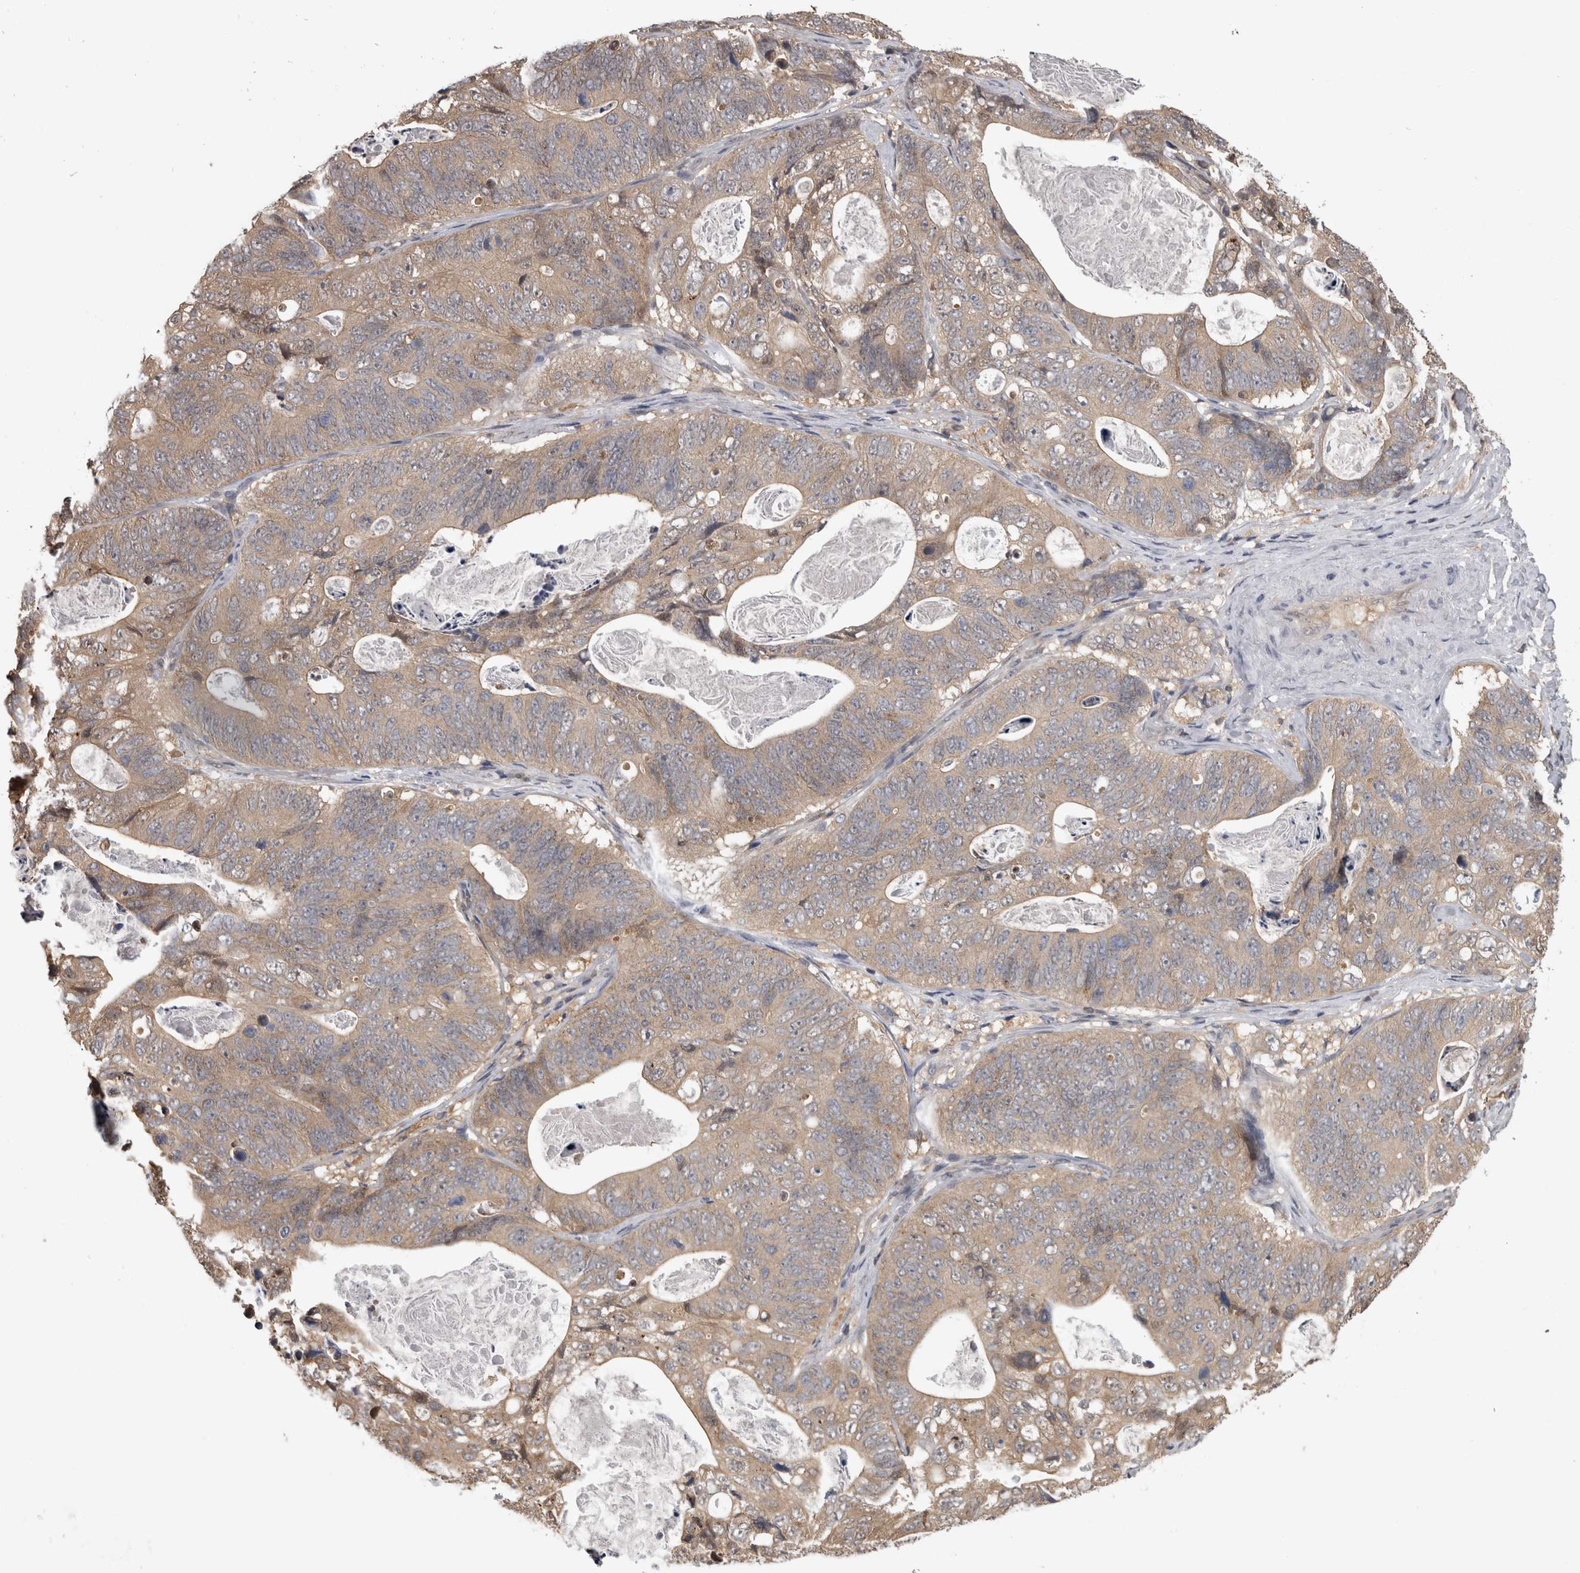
{"staining": {"intensity": "weak", "quantity": ">75%", "location": "cytoplasmic/membranous"}, "tissue": "stomach cancer", "cell_type": "Tumor cells", "image_type": "cancer", "snomed": [{"axis": "morphology", "description": "Normal tissue, NOS"}, {"axis": "morphology", "description": "Adenocarcinoma, NOS"}, {"axis": "topography", "description": "Stomach"}], "caption": "Immunohistochemistry (DAB (3,3'-diaminobenzidine)) staining of stomach adenocarcinoma displays weak cytoplasmic/membranous protein staining in about >75% of tumor cells.", "gene": "APRT", "patient": {"sex": "female", "age": 89}}